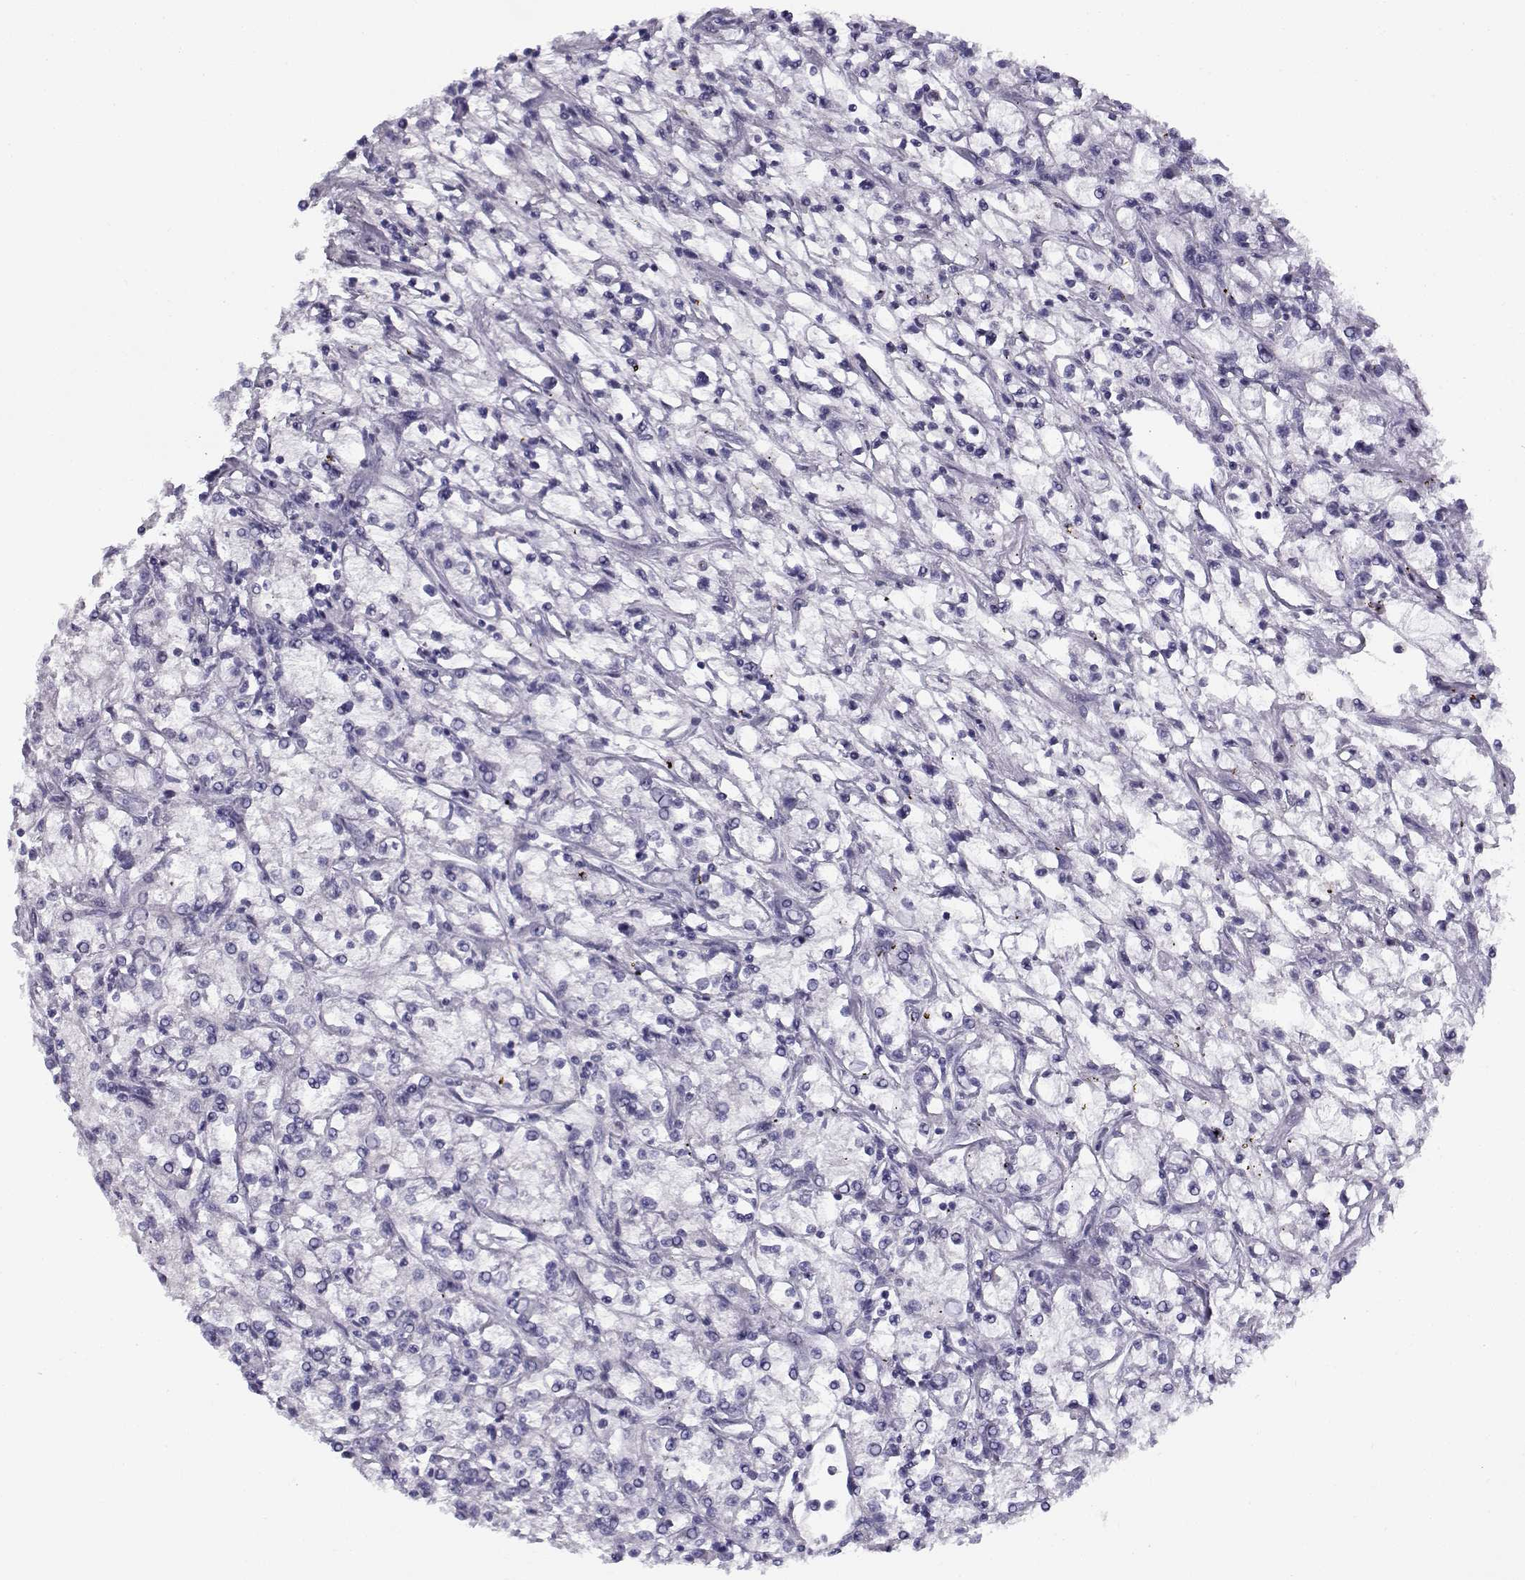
{"staining": {"intensity": "negative", "quantity": "none", "location": "none"}, "tissue": "renal cancer", "cell_type": "Tumor cells", "image_type": "cancer", "snomed": [{"axis": "morphology", "description": "Adenocarcinoma, NOS"}, {"axis": "topography", "description": "Kidney"}], "caption": "Image shows no significant protein expression in tumor cells of adenocarcinoma (renal).", "gene": "CREB3L3", "patient": {"sex": "female", "age": 59}}